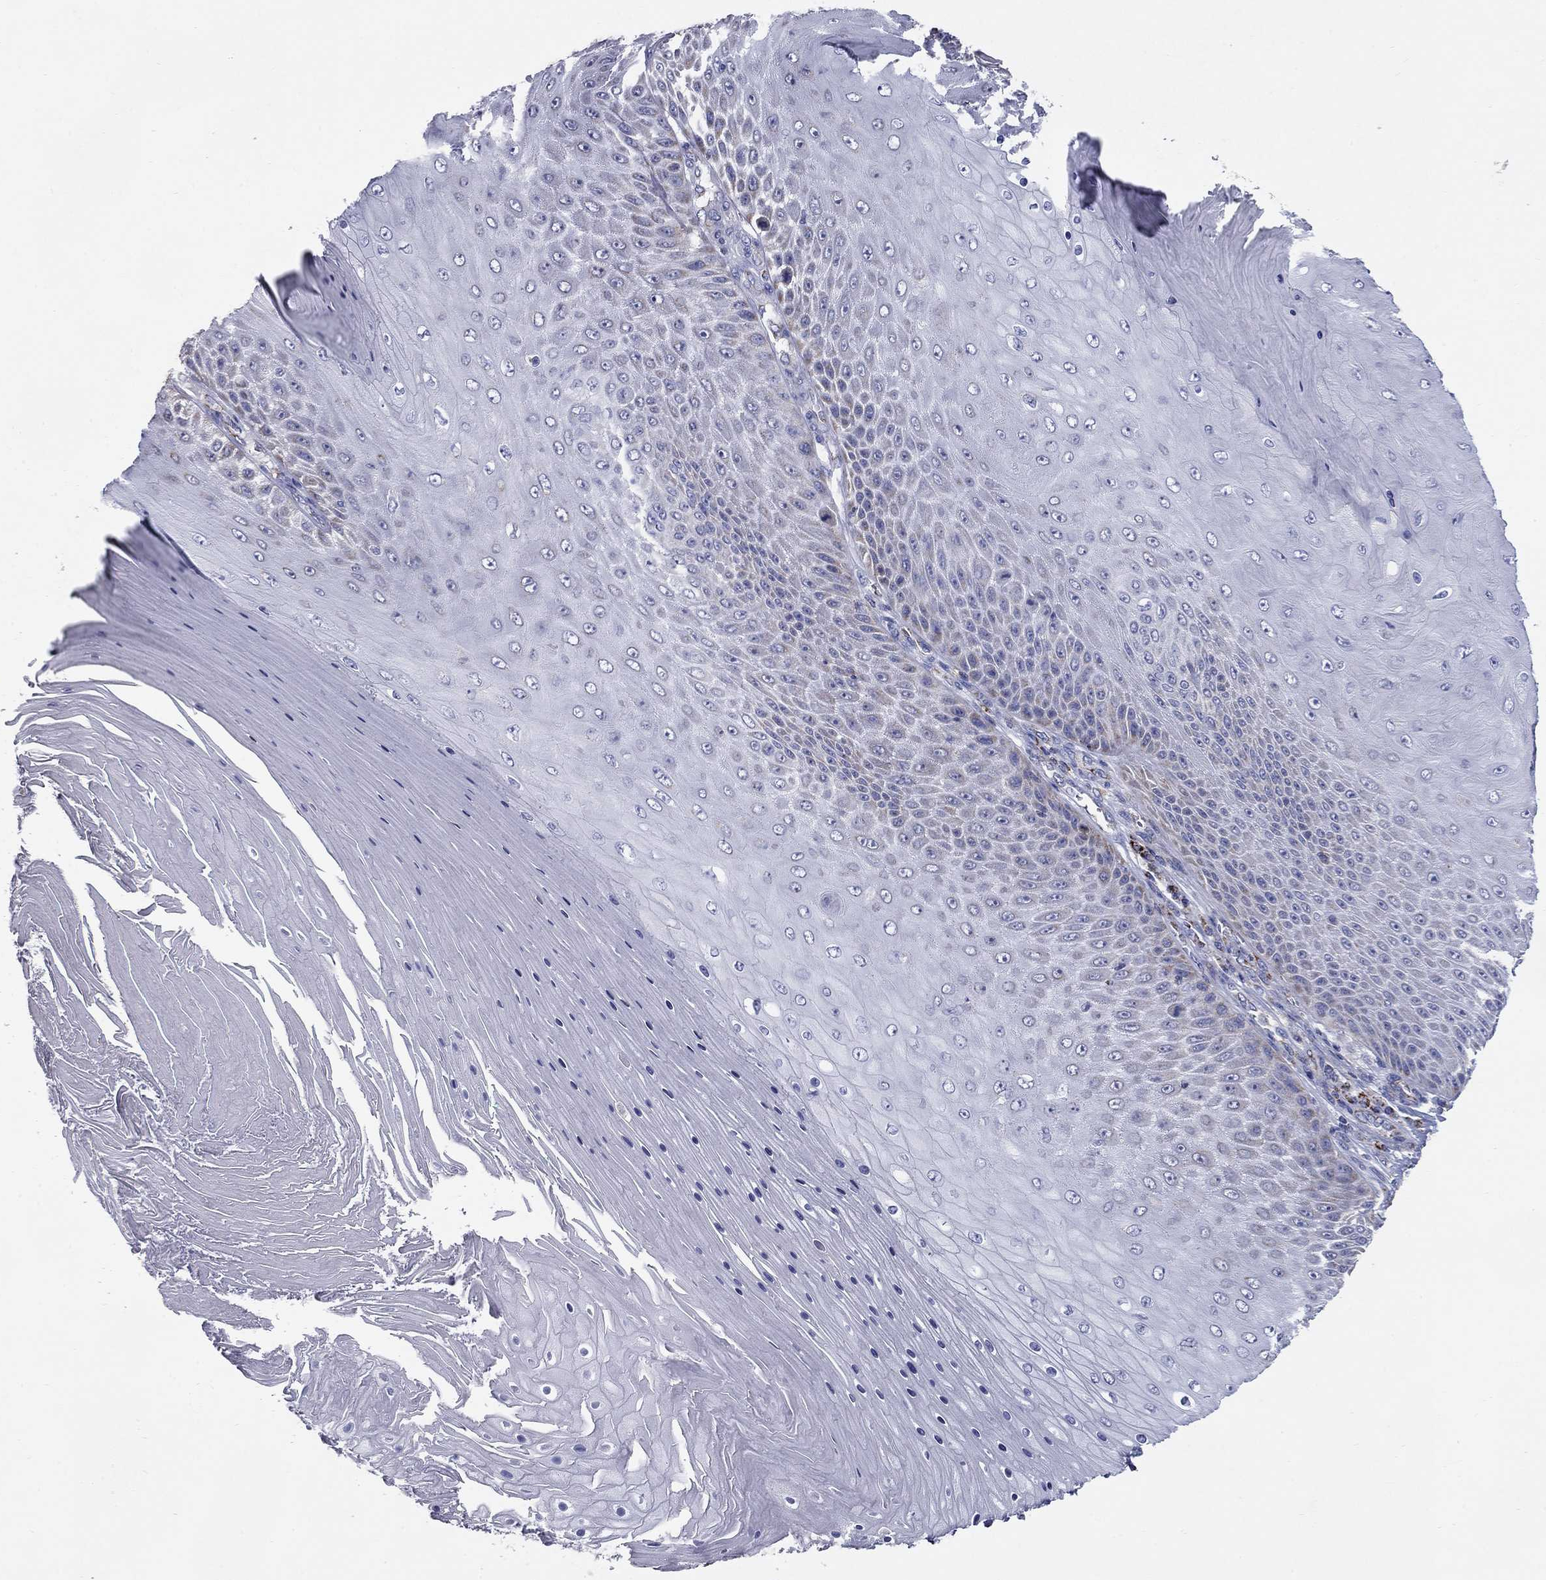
{"staining": {"intensity": "negative", "quantity": "none", "location": "none"}, "tissue": "skin cancer", "cell_type": "Tumor cells", "image_type": "cancer", "snomed": [{"axis": "morphology", "description": "Squamous cell carcinoma, NOS"}, {"axis": "topography", "description": "Skin"}], "caption": "This is an IHC micrograph of skin cancer. There is no positivity in tumor cells.", "gene": "NDUFA4L2", "patient": {"sex": "male", "age": 62}}